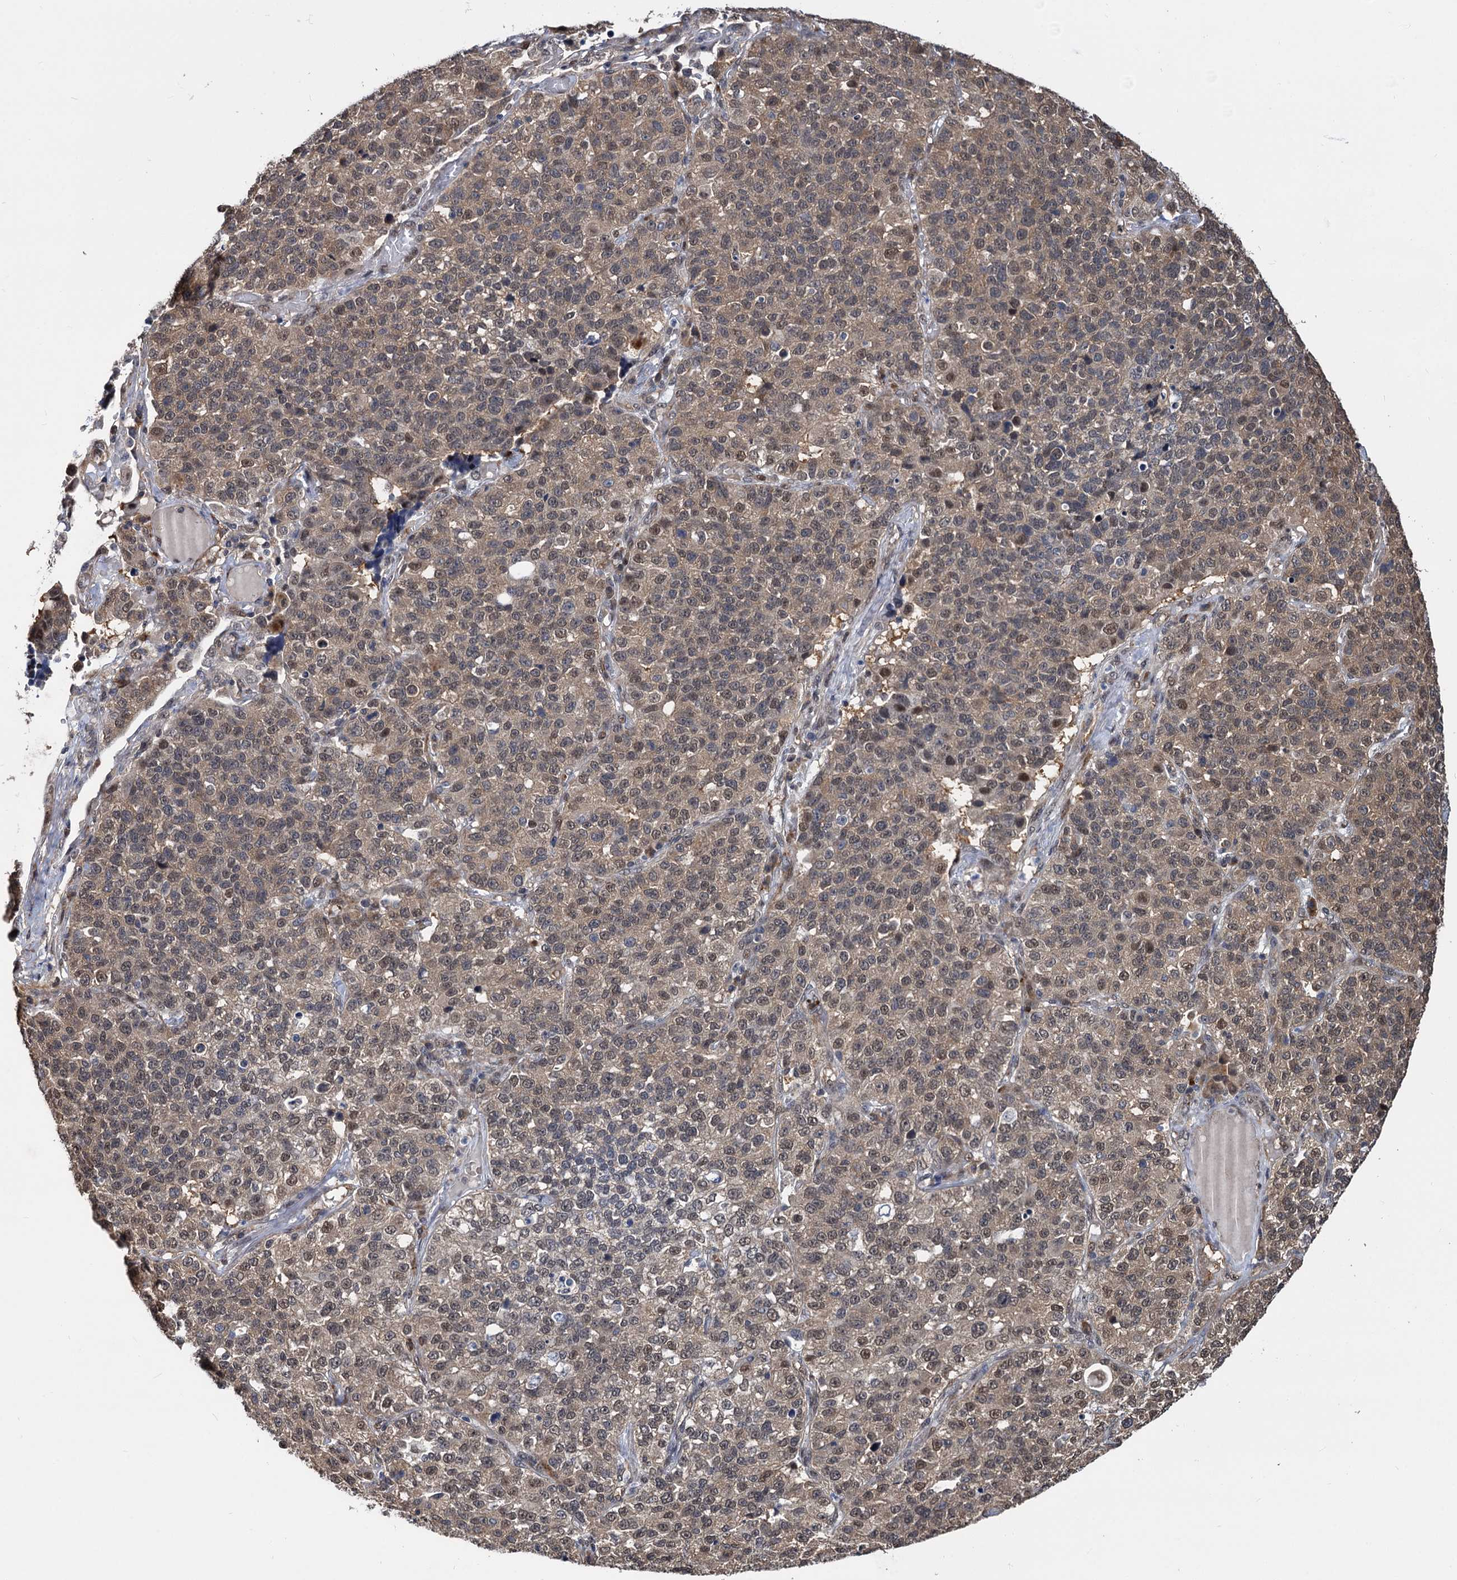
{"staining": {"intensity": "moderate", "quantity": ">75%", "location": "cytoplasmic/membranous,nuclear"}, "tissue": "lung cancer", "cell_type": "Tumor cells", "image_type": "cancer", "snomed": [{"axis": "morphology", "description": "Adenocarcinoma, NOS"}, {"axis": "topography", "description": "Lung"}], "caption": "The histopathology image exhibits staining of lung cancer, revealing moderate cytoplasmic/membranous and nuclear protein expression (brown color) within tumor cells. (DAB (3,3'-diaminobenzidine) = brown stain, brightfield microscopy at high magnification).", "gene": "PSMD4", "patient": {"sex": "male", "age": 49}}